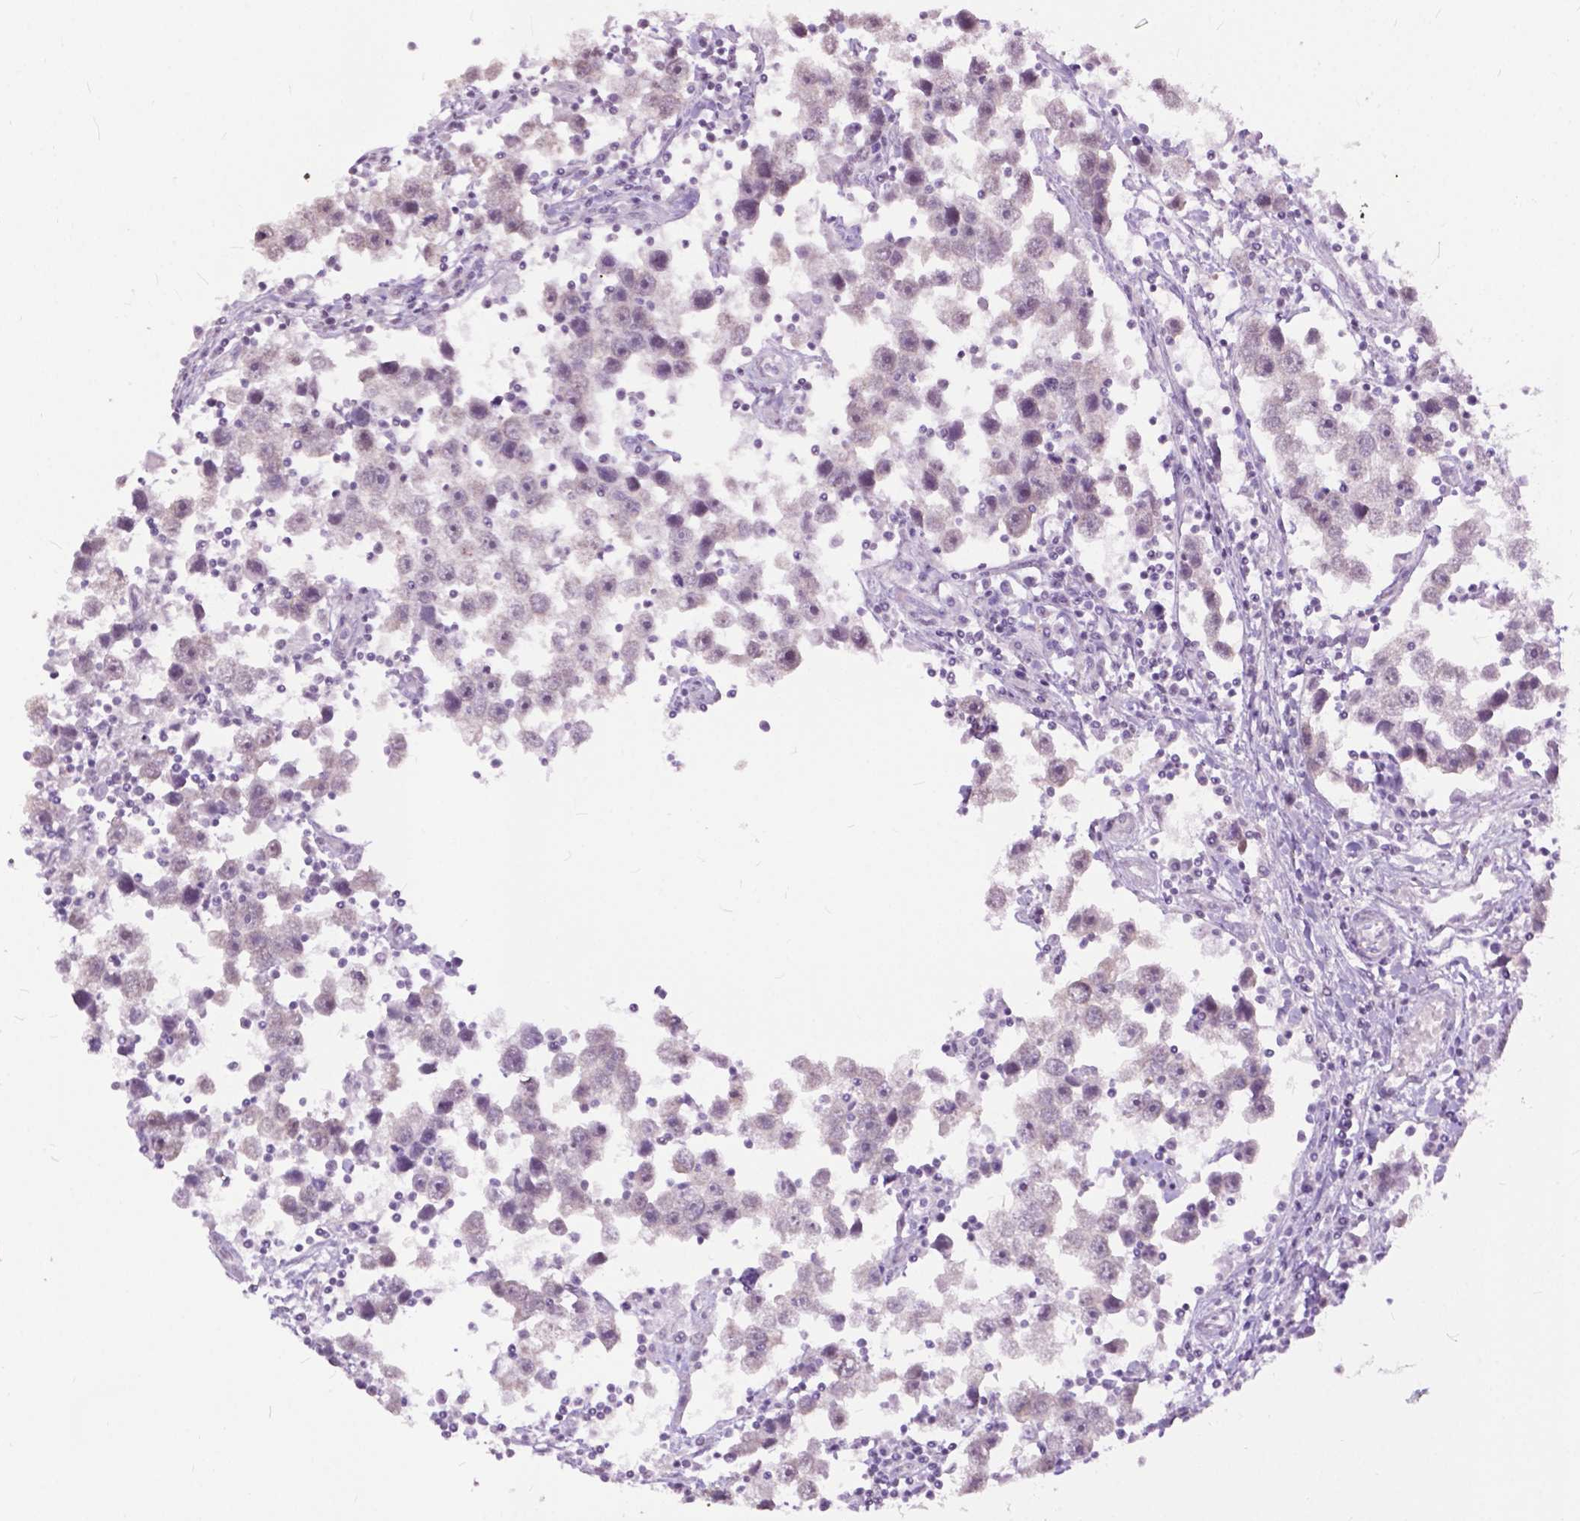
{"staining": {"intensity": "negative", "quantity": "none", "location": "none"}, "tissue": "testis cancer", "cell_type": "Tumor cells", "image_type": "cancer", "snomed": [{"axis": "morphology", "description": "Seminoma, NOS"}, {"axis": "topography", "description": "Testis"}], "caption": "High power microscopy image of an IHC histopathology image of seminoma (testis), revealing no significant staining in tumor cells. (Brightfield microscopy of DAB (3,3'-diaminobenzidine) immunohistochemistry (IHC) at high magnification).", "gene": "GPR37L1", "patient": {"sex": "male", "age": 30}}